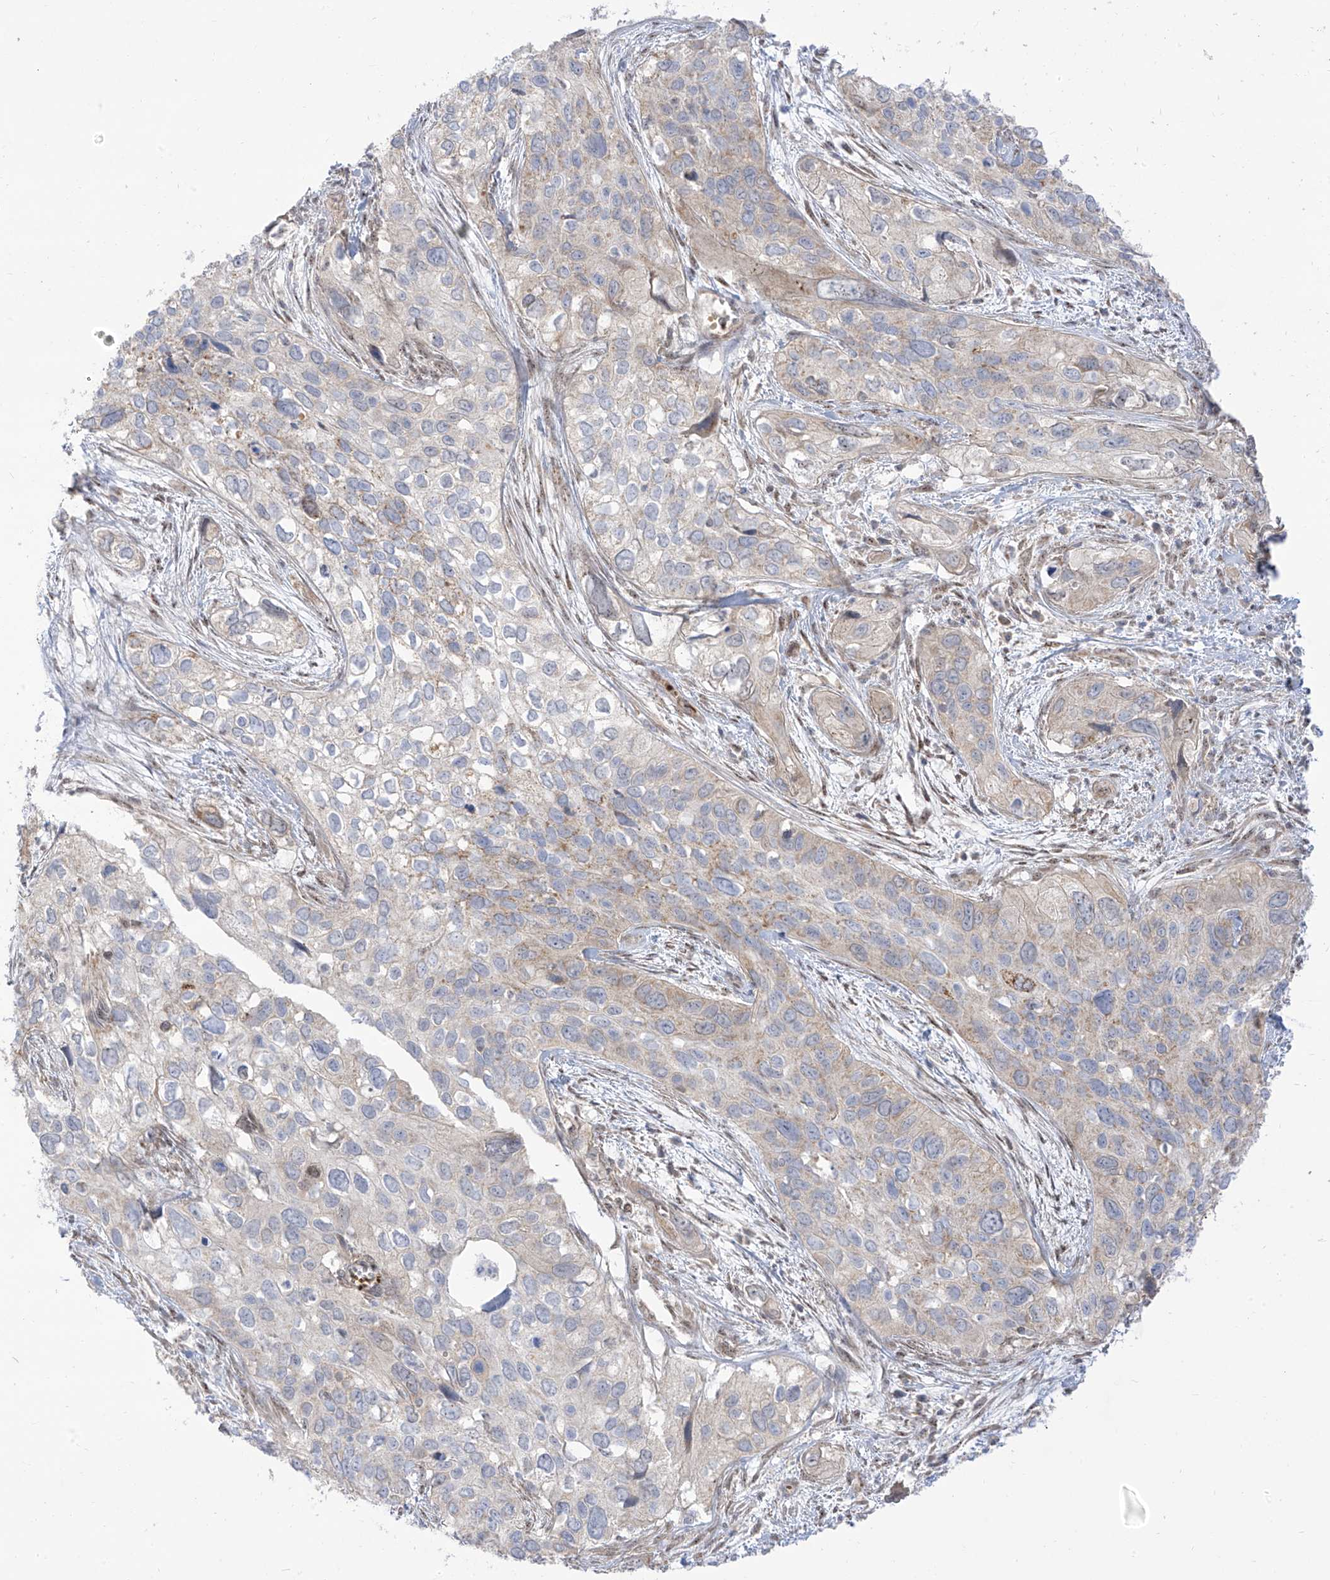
{"staining": {"intensity": "weak", "quantity": "<25%", "location": "cytoplasmic/membranous"}, "tissue": "cervical cancer", "cell_type": "Tumor cells", "image_type": "cancer", "snomed": [{"axis": "morphology", "description": "Squamous cell carcinoma, NOS"}, {"axis": "topography", "description": "Cervix"}], "caption": "Immunohistochemistry (IHC) image of cervical cancer (squamous cell carcinoma) stained for a protein (brown), which reveals no expression in tumor cells. The staining was performed using DAB (3,3'-diaminobenzidine) to visualize the protein expression in brown, while the nuclei were stained in blue with hematoxylin (Magnification: 20x).", "gene": "ARHGEF40", "patient": {"sex": "female", "age": 55}}